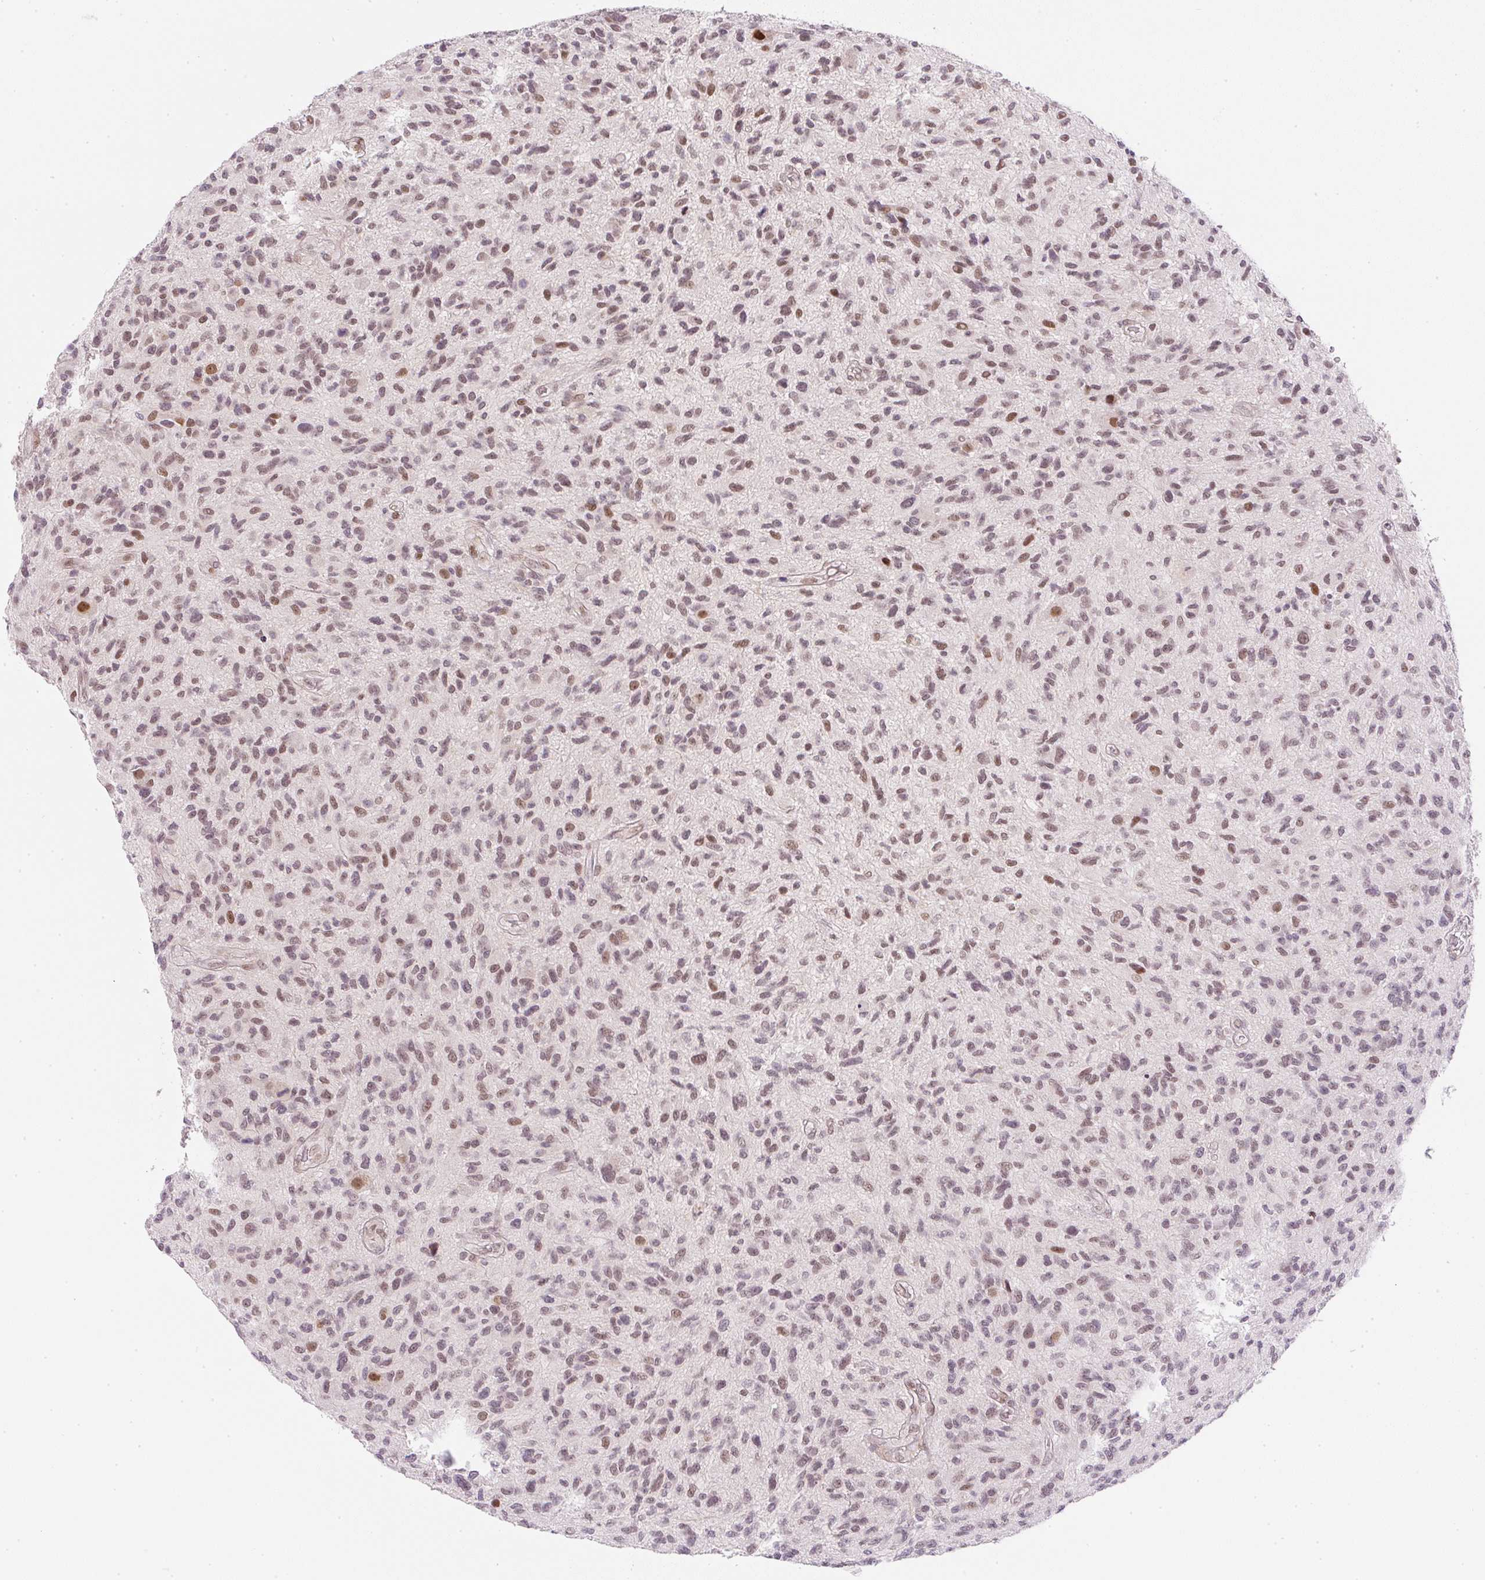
{"staining": {"intensity": "moderate", "quantity": ">75%", "location": "nuclear"}, "tissue": "glioma", "cell_type": "Tumor cells", "image_type": "cancer", "snomed": [{"axis": "morphology", "description": "Glioma, malignant, High grade"}, {"axis": "topography", "description": "Brain"}], "caption": "Immunohistochemistry histopathology image of neoplastic tissue: glioma stained using immunohistochemistry (IHC) demonstrates medium levels of moderate protein expression localized specifically in the nuclear of tumor cells, appearing as a nuclear brown color.", "gene": "DPPA4", "patient": {"sex": "male", "age": 47}}